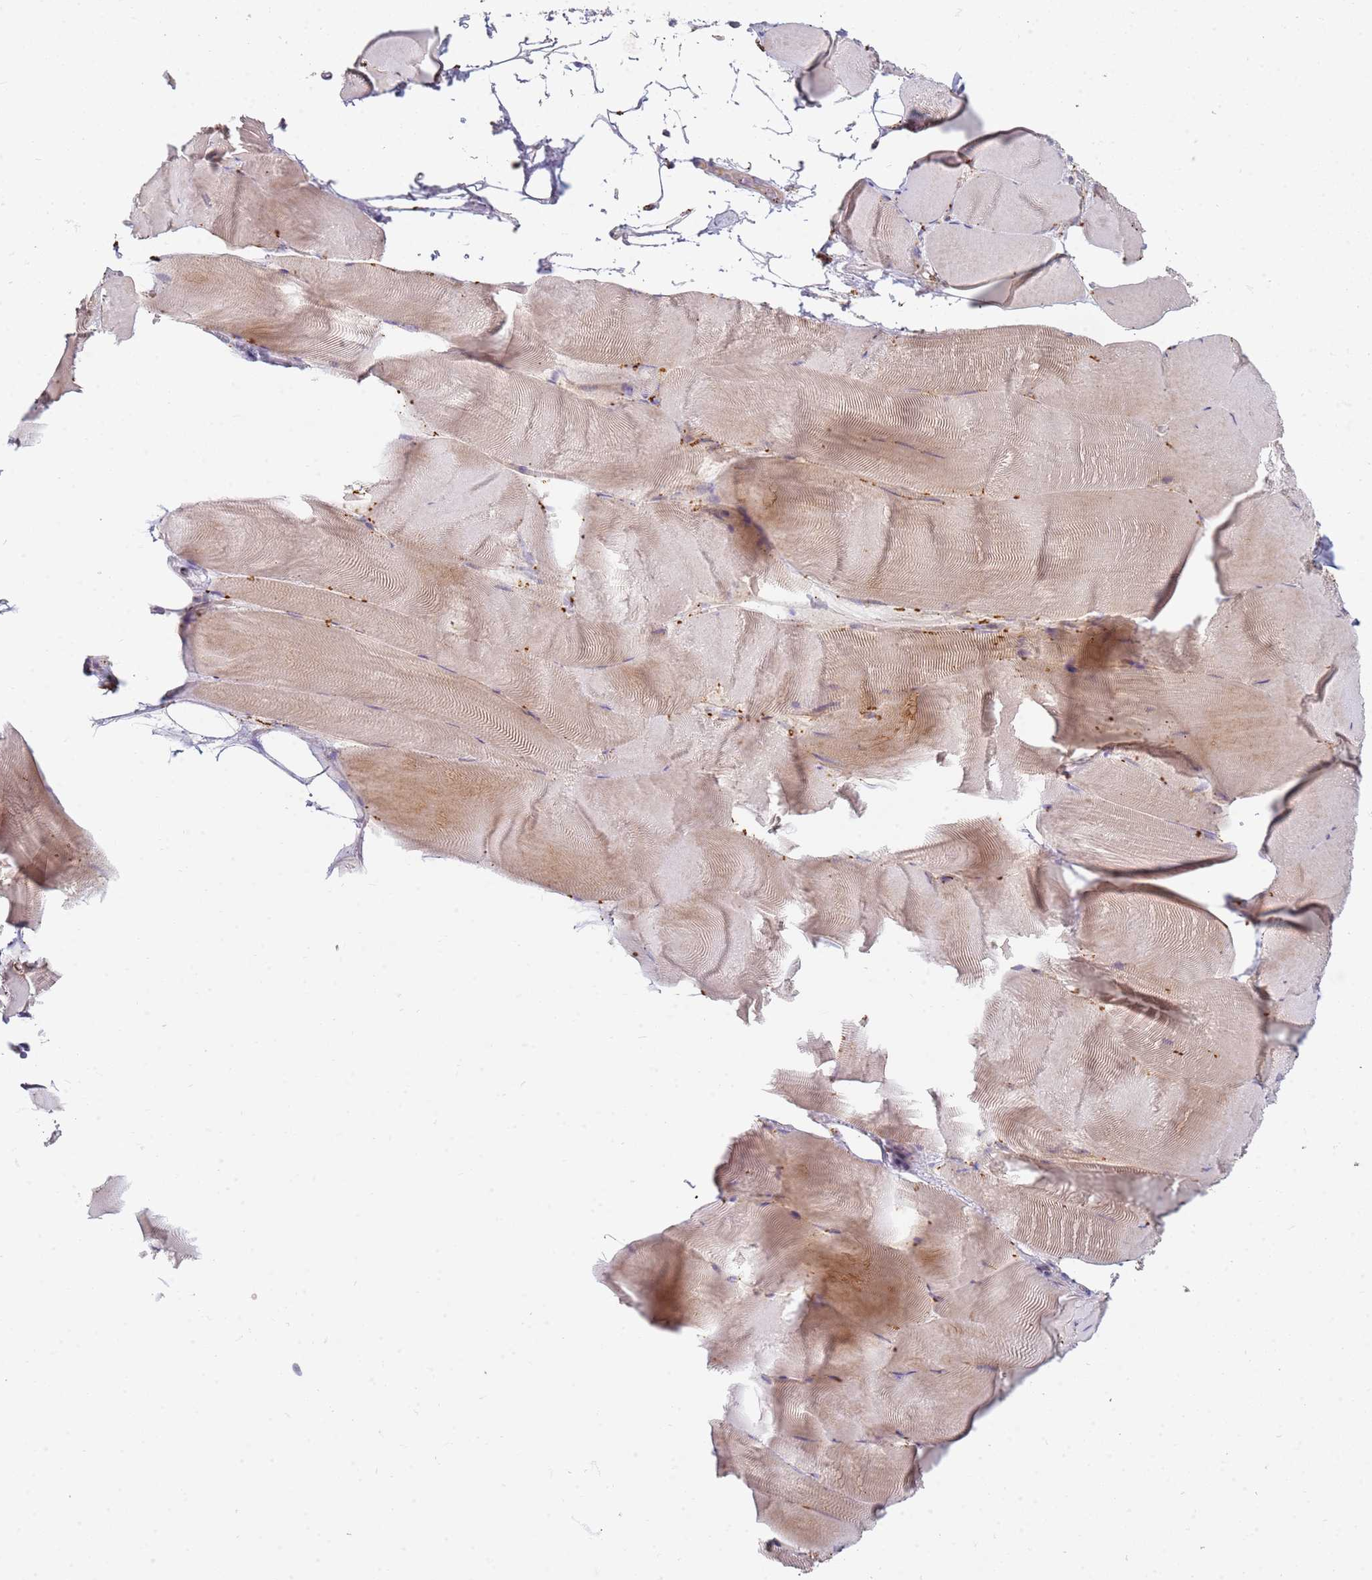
{"staining": {"intensity": "weak", "quantity": "25%-75%", "location": "cytoplasmic/membranous"}, "tissue": "skeletal muscle", "cell_type": "Myocytes", "image_type": "normal", "snomed": [{"axis": "morphology", "description": "Normal tissue, NOS"}, {"axis": "topography", "description": "Skeletal muscle"}], "caption": "The histopathology image reveals immunohistochemical staining of normal skeletal muscle. There is weak cytoplasmic/membranous expression is present in about 25%-75% of myocytes. (DAB (3,3'-diaminobenzidine) = brown stain, brightfield microscopy at high magnification).", "gene": "TMEM229B", "patient": {"sex": "female", "age": 64}}